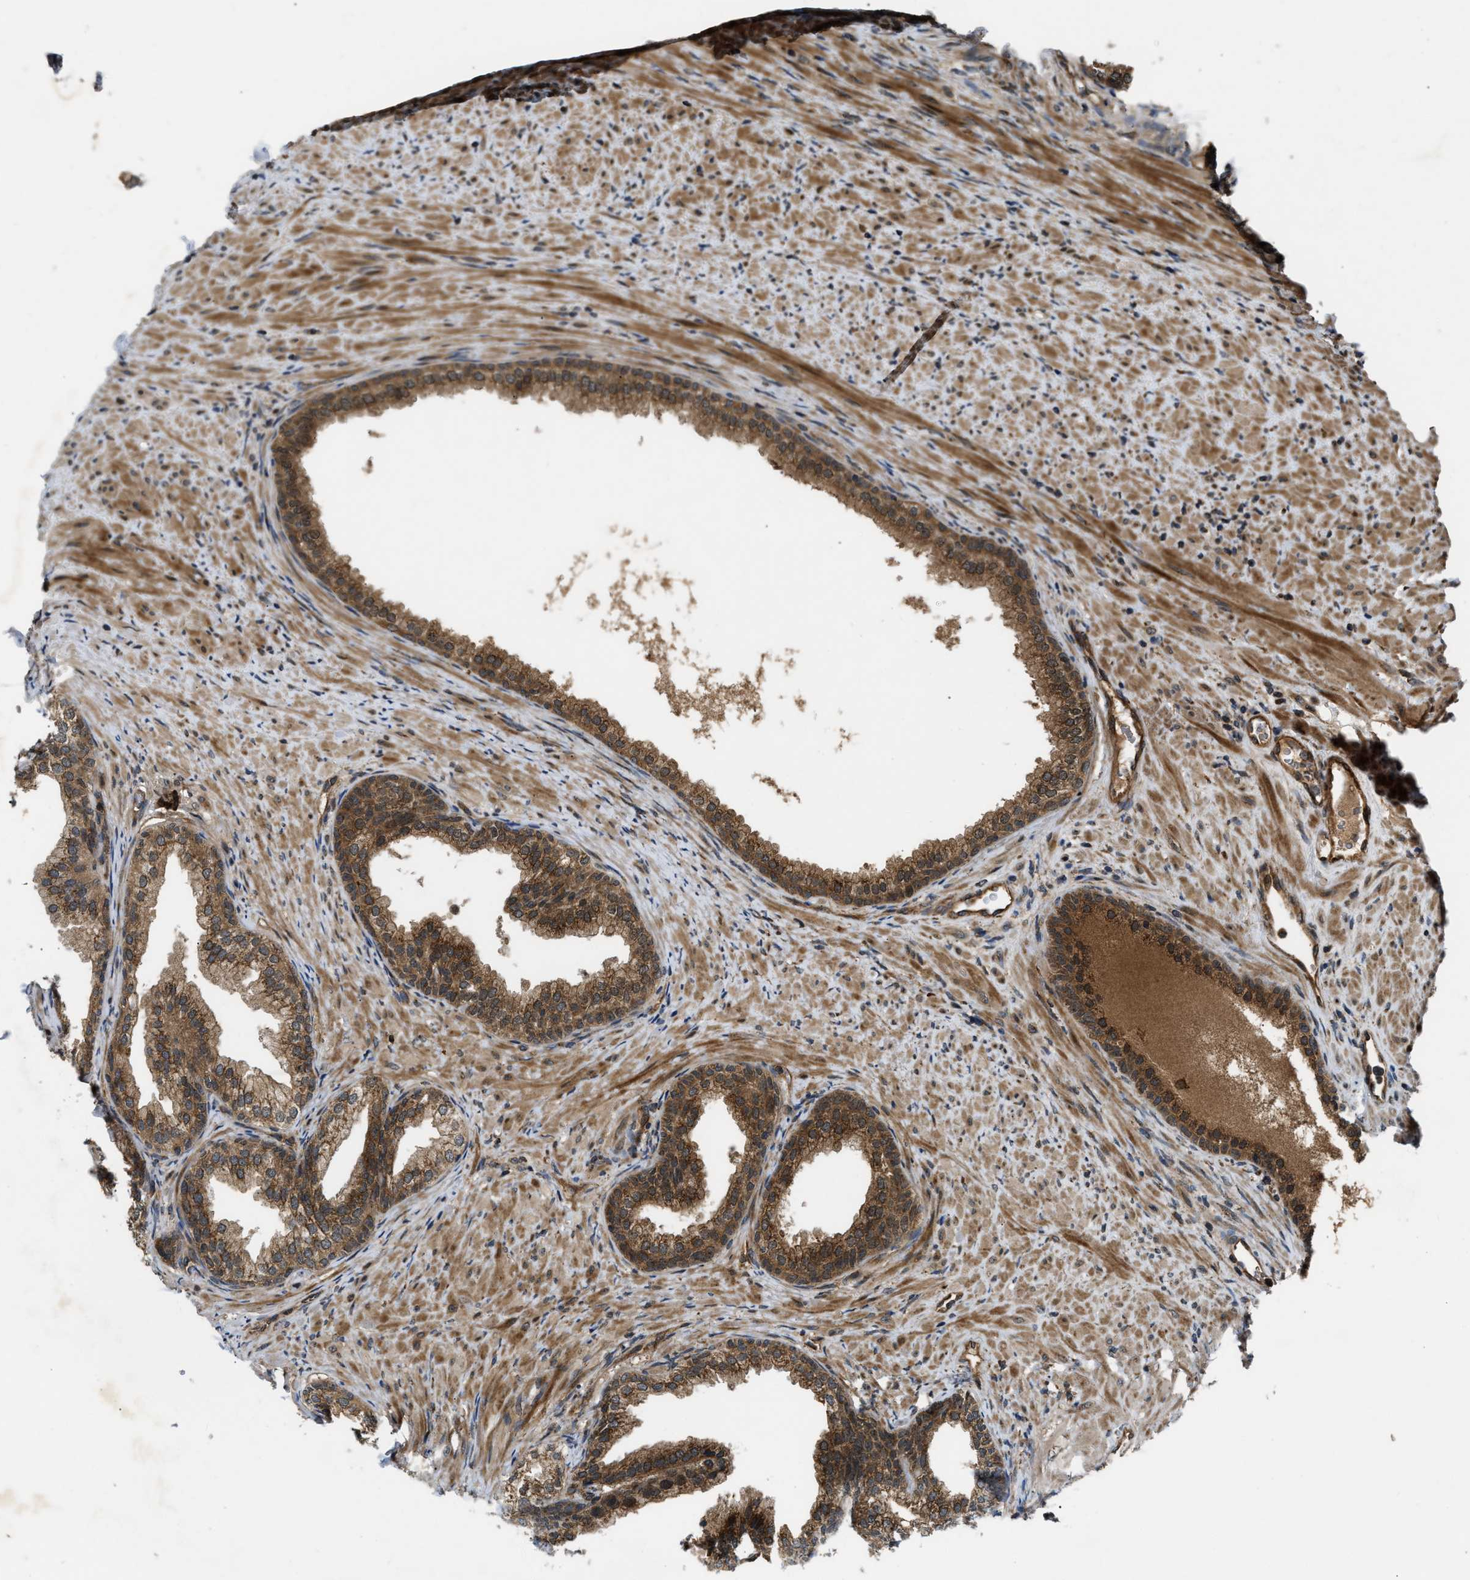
{"staining": {"intensity": "strong", "quantity": ">75%", "location": "cytoplasmic/membranous"}, "tissue": "prostate", "cell_type": "Glandular cells", "image_type": "normal", "snomed": [{"axis": "morphology", "description": "Normal tissue, NOS"}, {"axis": "topography", "description": "Prostate"}], "caption": "Glandular cells demonstrate high levels of strong cytoplasmic/membranous staining in about >75% of cells in benign prostate.", "gene": "PNPLA8", "patient": {"sex": "male", "age": 76}}